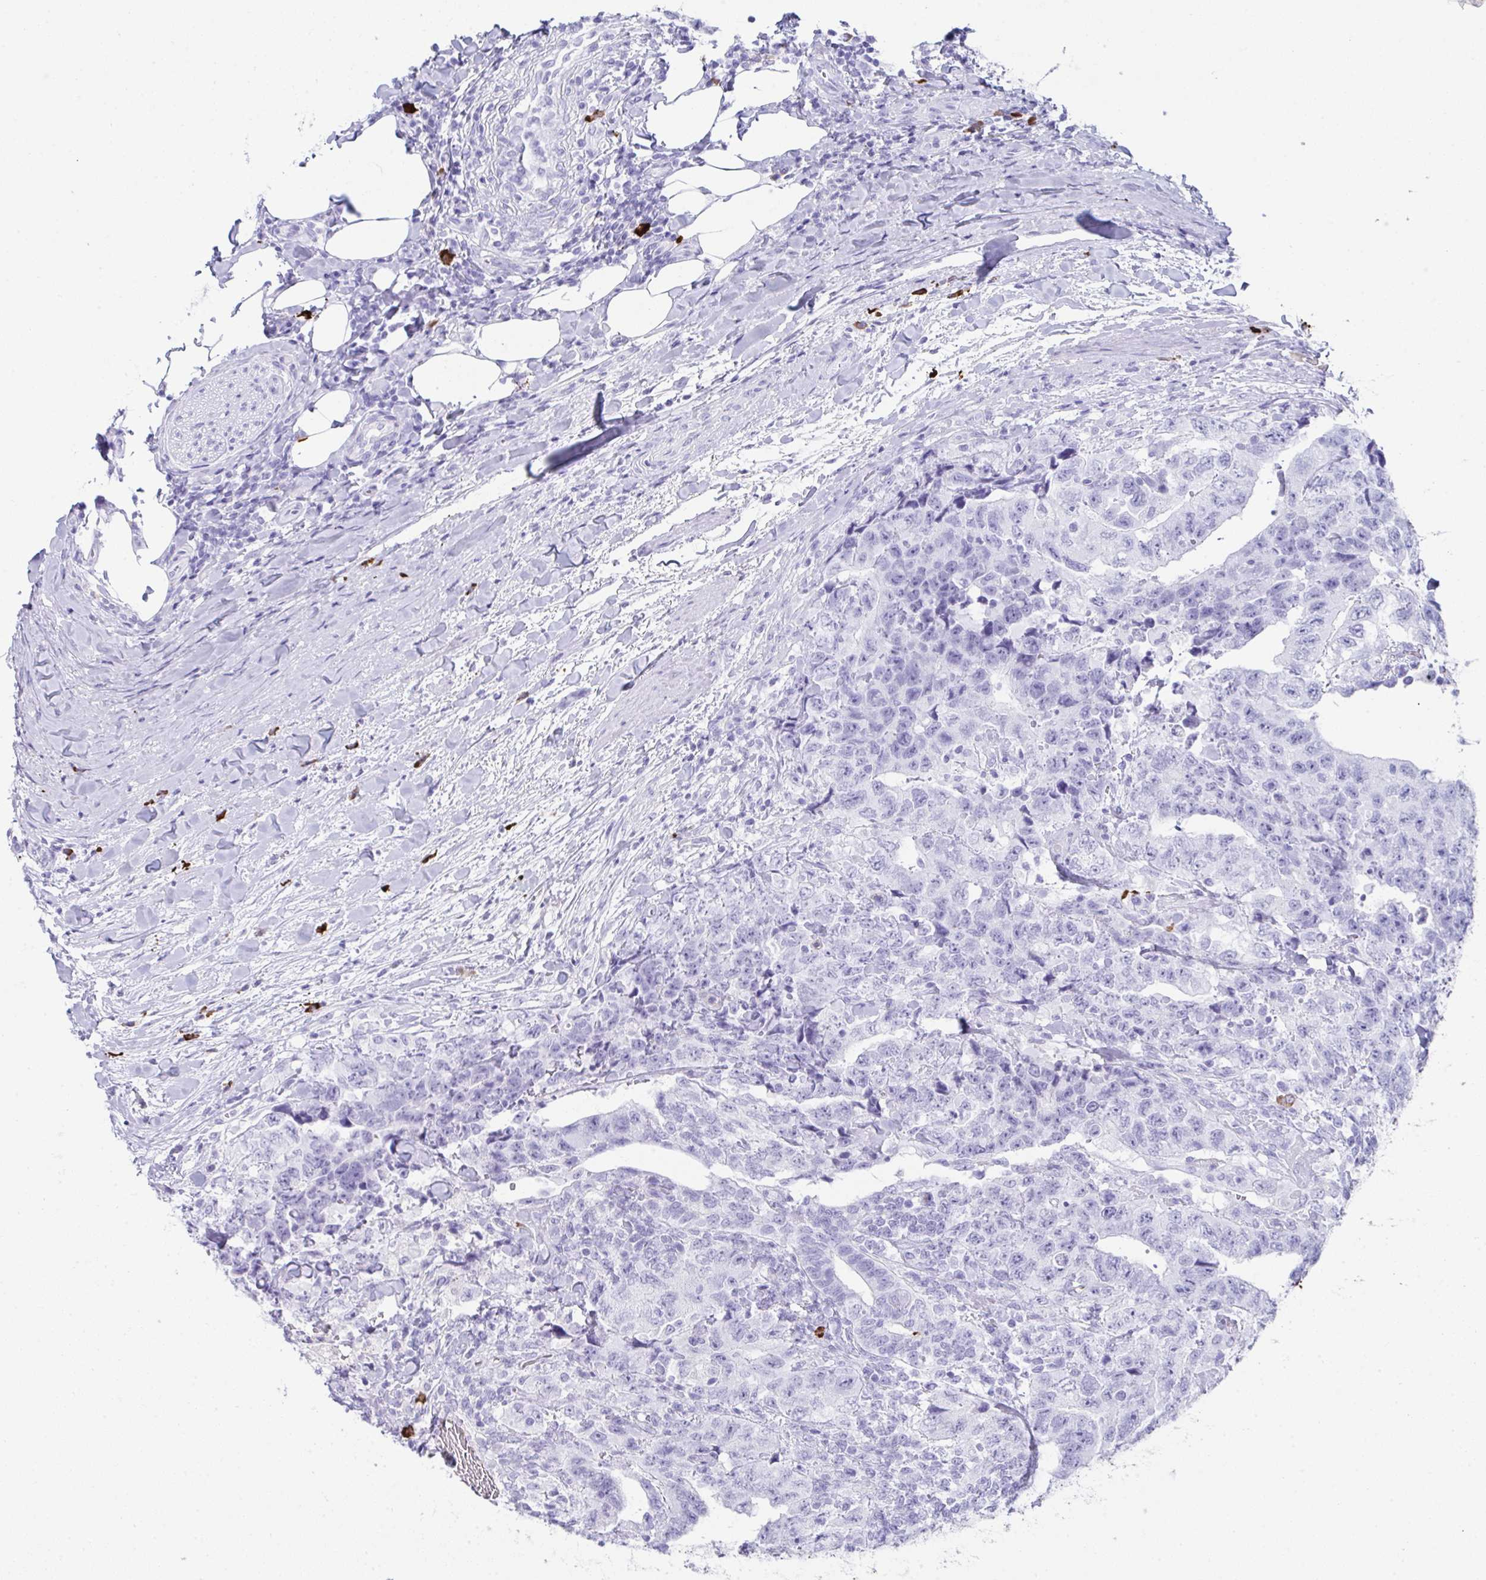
{"staining": {"intensity": "negative", "quantity": "none", "location": "none"}, "tissue": "testis cancer", "cell_type": "Tumor cells", "image_type": "cancer", "snomed": [{"axis": "morphology", "description": "Carcinoma, Embryonal, NOS"}, {"axis": "topography", "description": "Testis"}], "caption": "Protein analysis of testis embryonal carcinoma displays no significant expression in tumor cells.", "gene": "JCHAIN", "patient": {"sex": "male", "age": 24}}